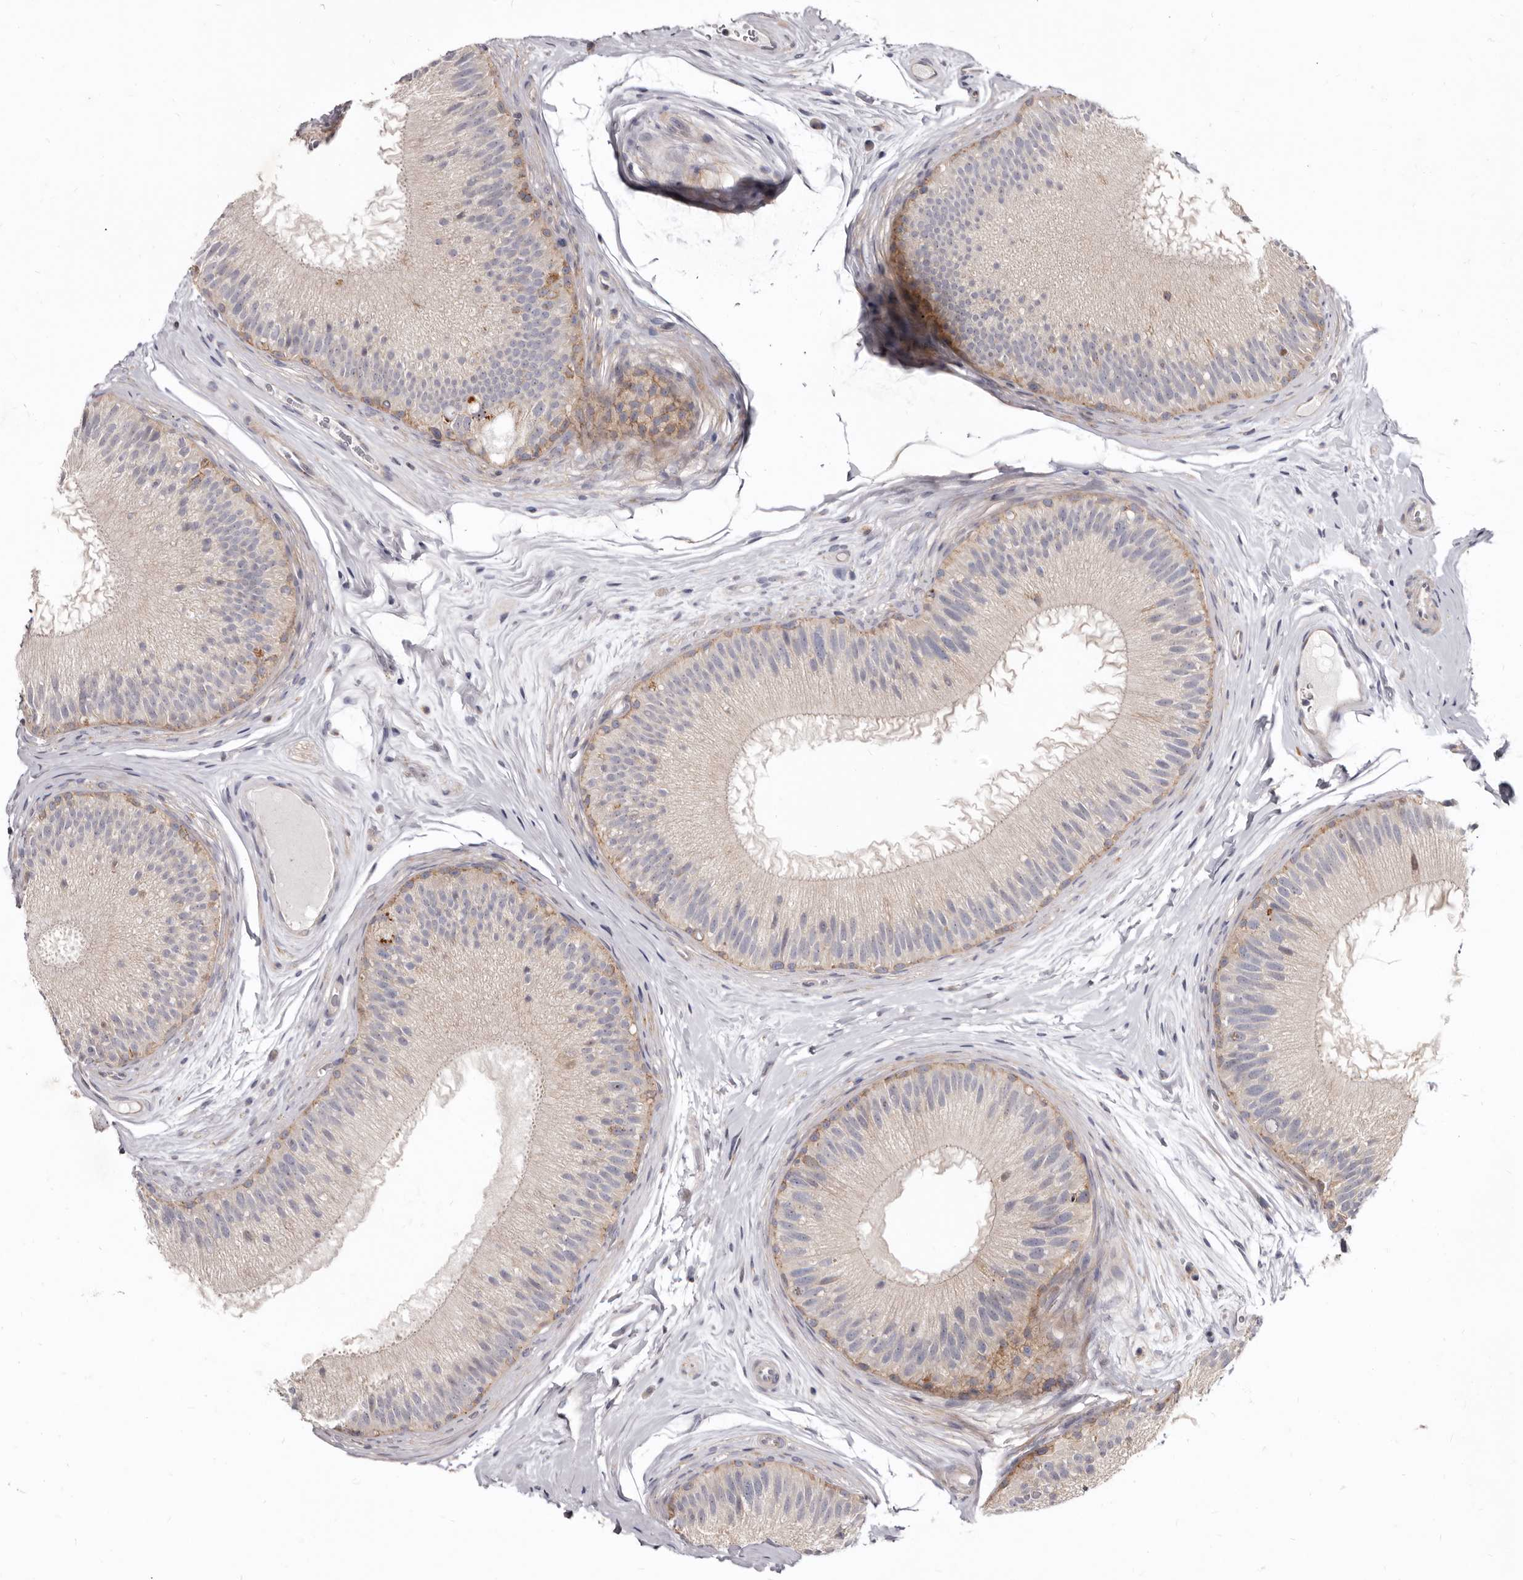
{"staining": {"intensity": "moderate", "quantity": "25%-75%", "location": "cytoplasmic/membranous"}, "tissue": "epididymis", "cell_type": "Glandular cells", "image_type": "normal", "snomed": [{"axis": "morphology", "description": "Normal tissue, NOS"}, {"axis": "topography", "description": "Epididymis"}], "caption": "There is medium levels of moderate cytoplasmic/membranous positivity in glandular cells of unremarkable epididymis, as demonstrated by immunohistochemical staining (brown color).", "gene": "SMC4", "patient": {"sex": "male", "age": 45}}